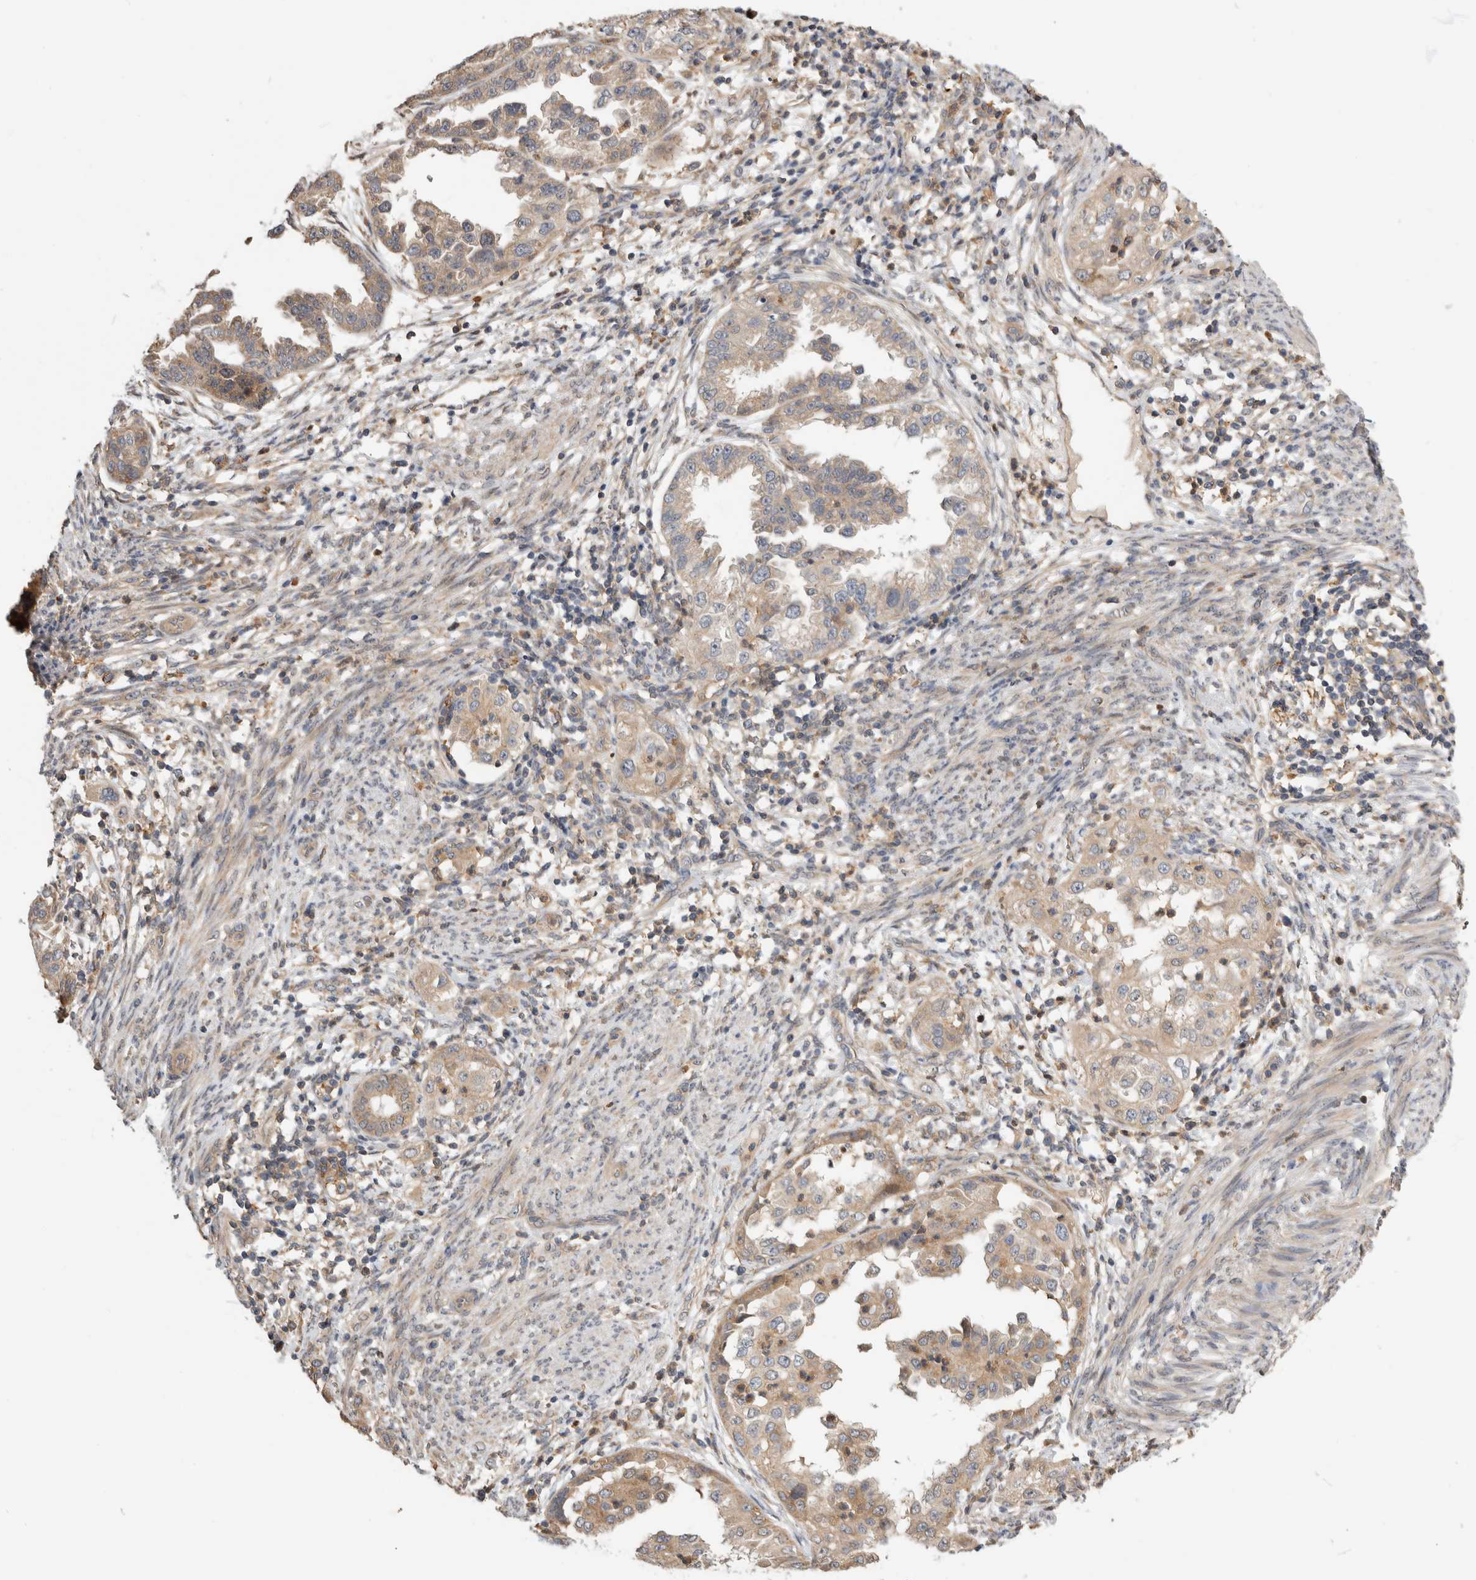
{"staining": {"intensity": "weak", "quantity": ">75%", "location": "cytoplasmic/membranous"}, "tissue": "endometrial cancer", "cell_type": "Tumor cells", "image_type": "cancer", "snomed": [{"axis": "morphology", "description": "Adenocarcinoma, NOS"}, {"axis": "topography", "description": "Endometrium"}], "caption": "Weak cytoplasmic/membranous positivity for a protein is seen in approximately >75% of tumor cells of endometrial cancer using immunohistochemistry (IHC).", "gene": "PGM1", "patient": {"sex": "female", "age": 85}}